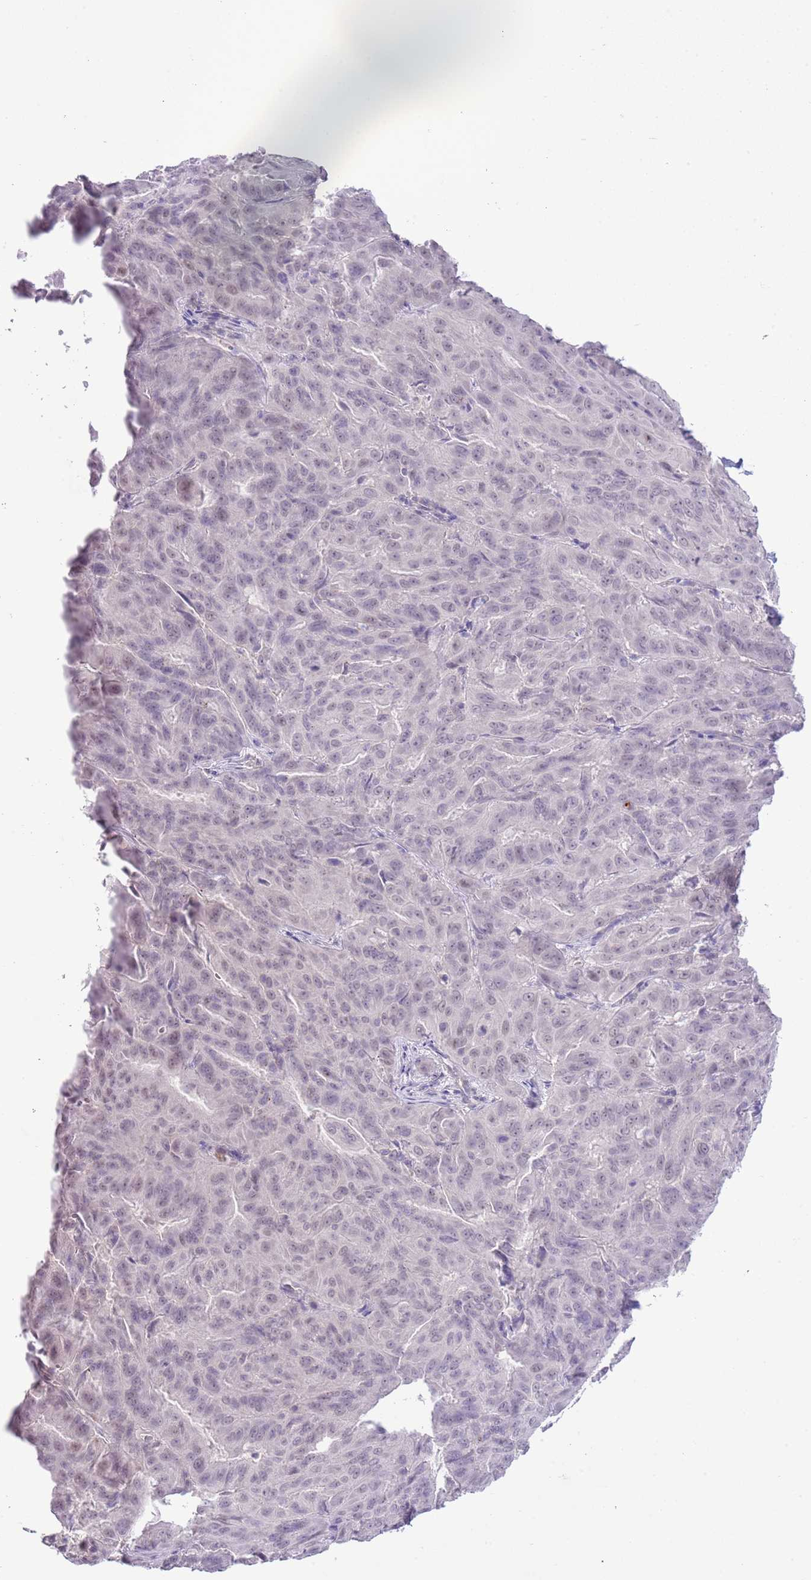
{"staining": {"intensity": "negative", "quantity": "none", "location": "none"}, "tissue": "pancreatic cancer", "cell_type": "Tumor cells", "image_type": "cancer", "snomed": [{"axis": "morphology", "description": "Adenocarcinoma, NOS"}, {"axis": "topography", "description": "Pancreas"}], "caption": "Image shows no protein staining in tumor cells of pancreatic adenocarcinoma tissue. Nuclei are stained in blue.", "gene": "MIDN", "patient": {"sex": "male", "age": 63}}